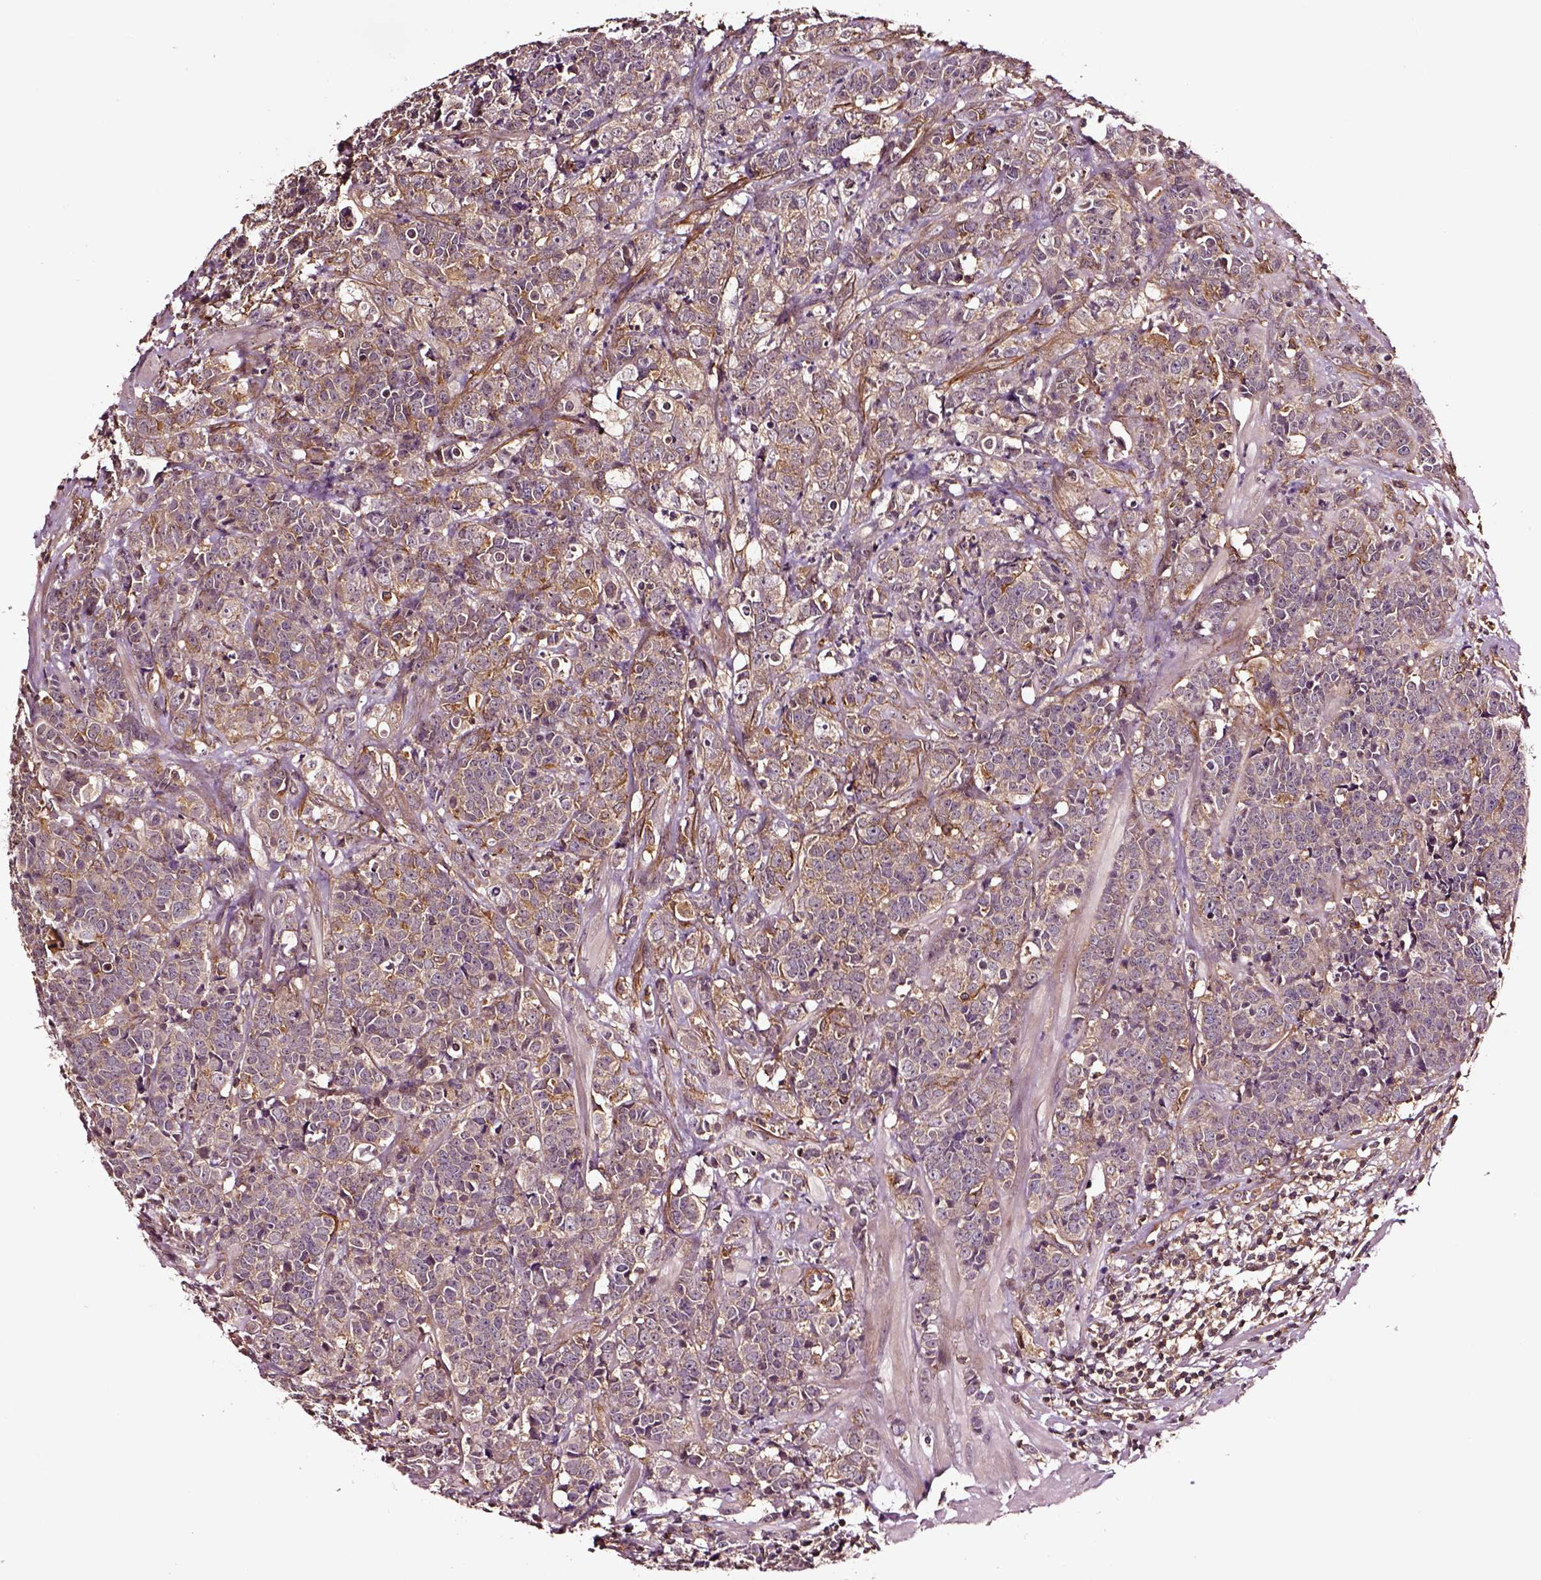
{"staining": {"intensity": "moderate", "quantity": ">75%", "location": "cytoplasmic/membranous"}, "tissue": "prostate cancer", "cell_type": "Tumor cells", "image_type": "cancer", "snomed": [{"axis": "morphology", "description": "Adenocarcinoma, NOS"}, {"axis": "topography", "description": "Prostate"}], "caption": "Immunohistochemical staining of adenocarcinoma (prostate) displays moderate cytoplasmic/membranous protein positivity in about >75% of tumor cells.", "gene": "RASSF5", "patient": {"sex": "male", "age": 67}}